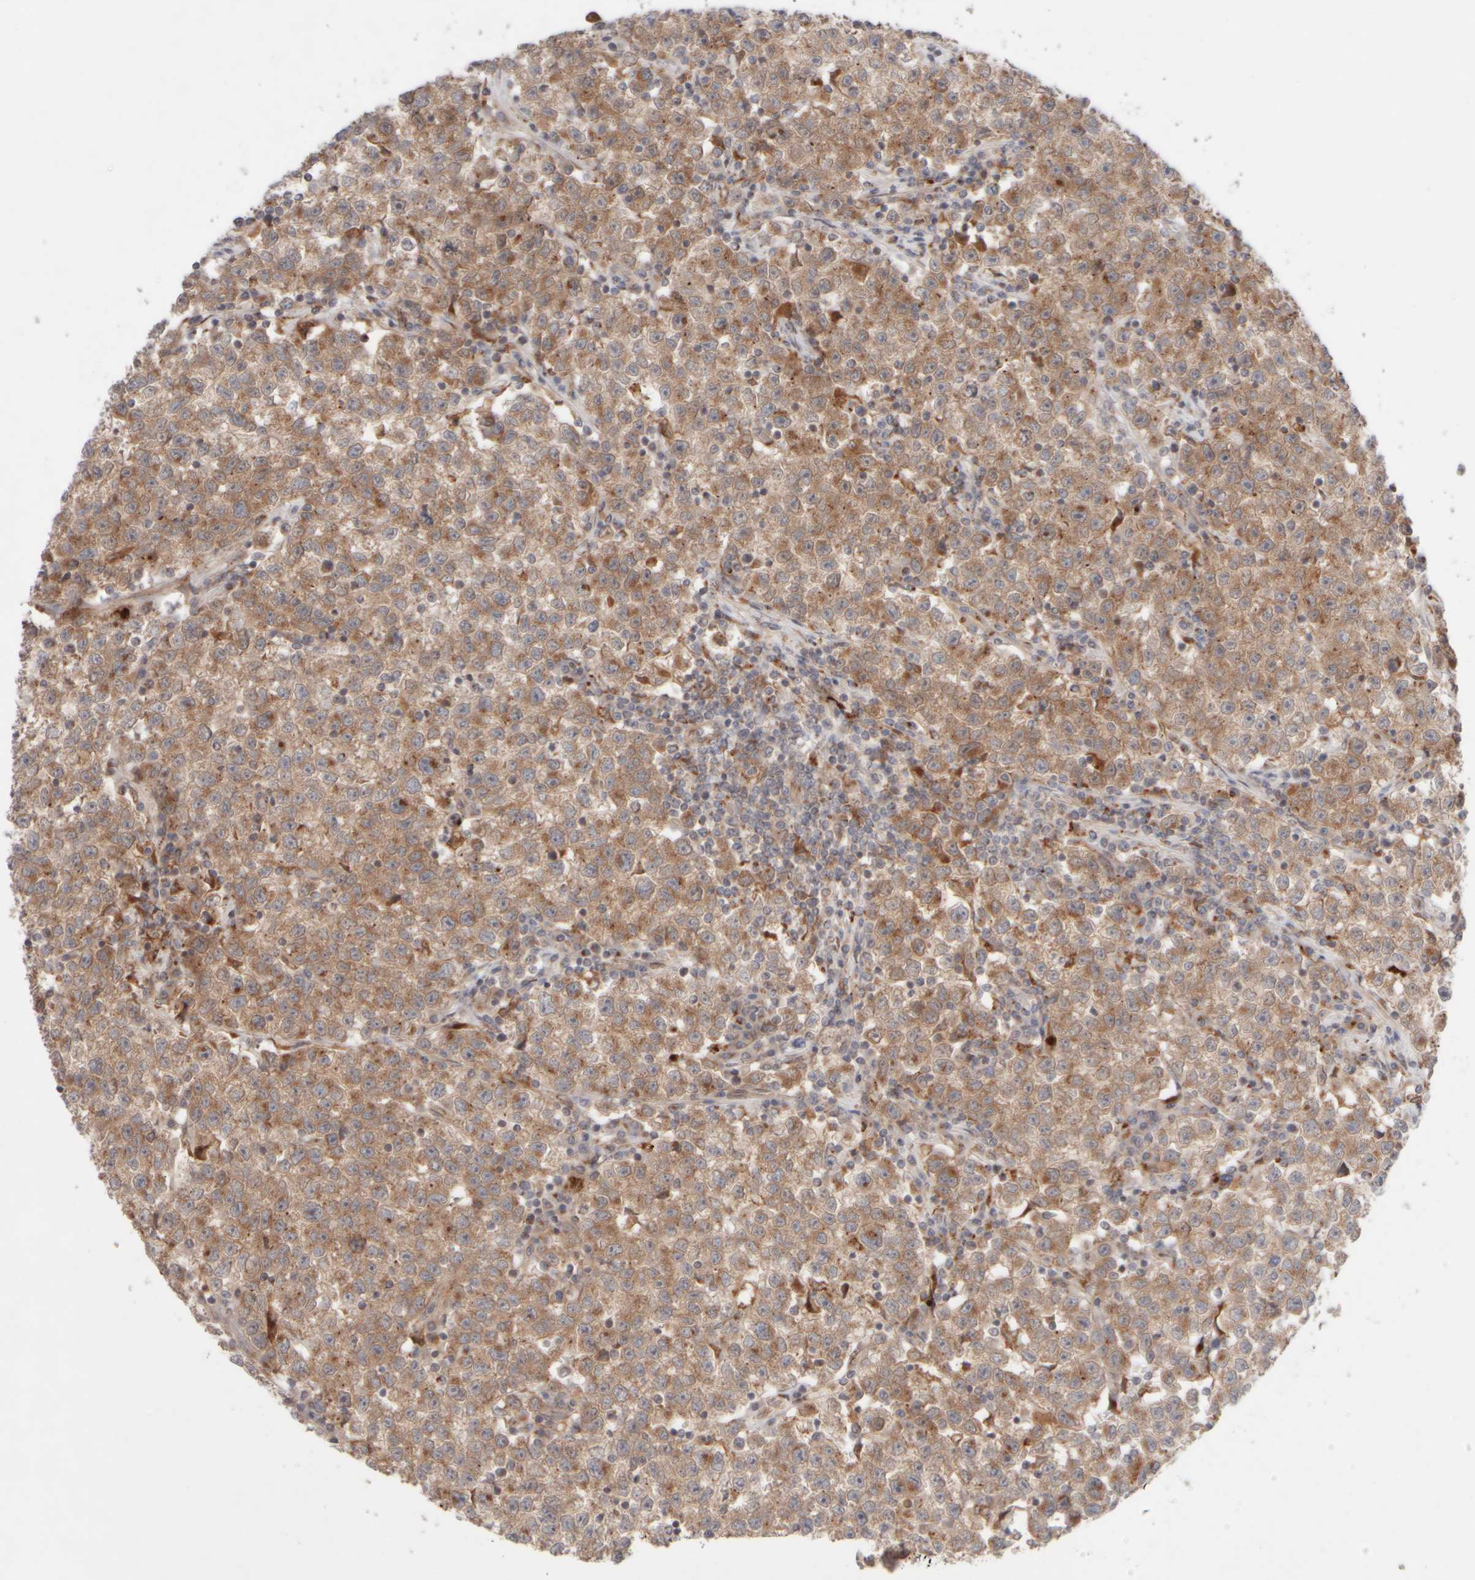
{"staining": {"intensity": "moderate", "quantity": ">75%", "location": "cytoplasmic/membranous"}, "tissue": "testis cancer", "cell_type": "Tumor cells", "image_type": "cancer", "snomed": [{"axis": "morphology", "description": "Seminoma, NOS"}, {"axis": "topography", "description": "Testis"}], "caption": "Moderate cytoplasmic/membranous protein staining is seen in approximately >75% of tumor cells in testis cancer.", "gene": "GCN1", "patient": {"sex": "male", "age": 22}}